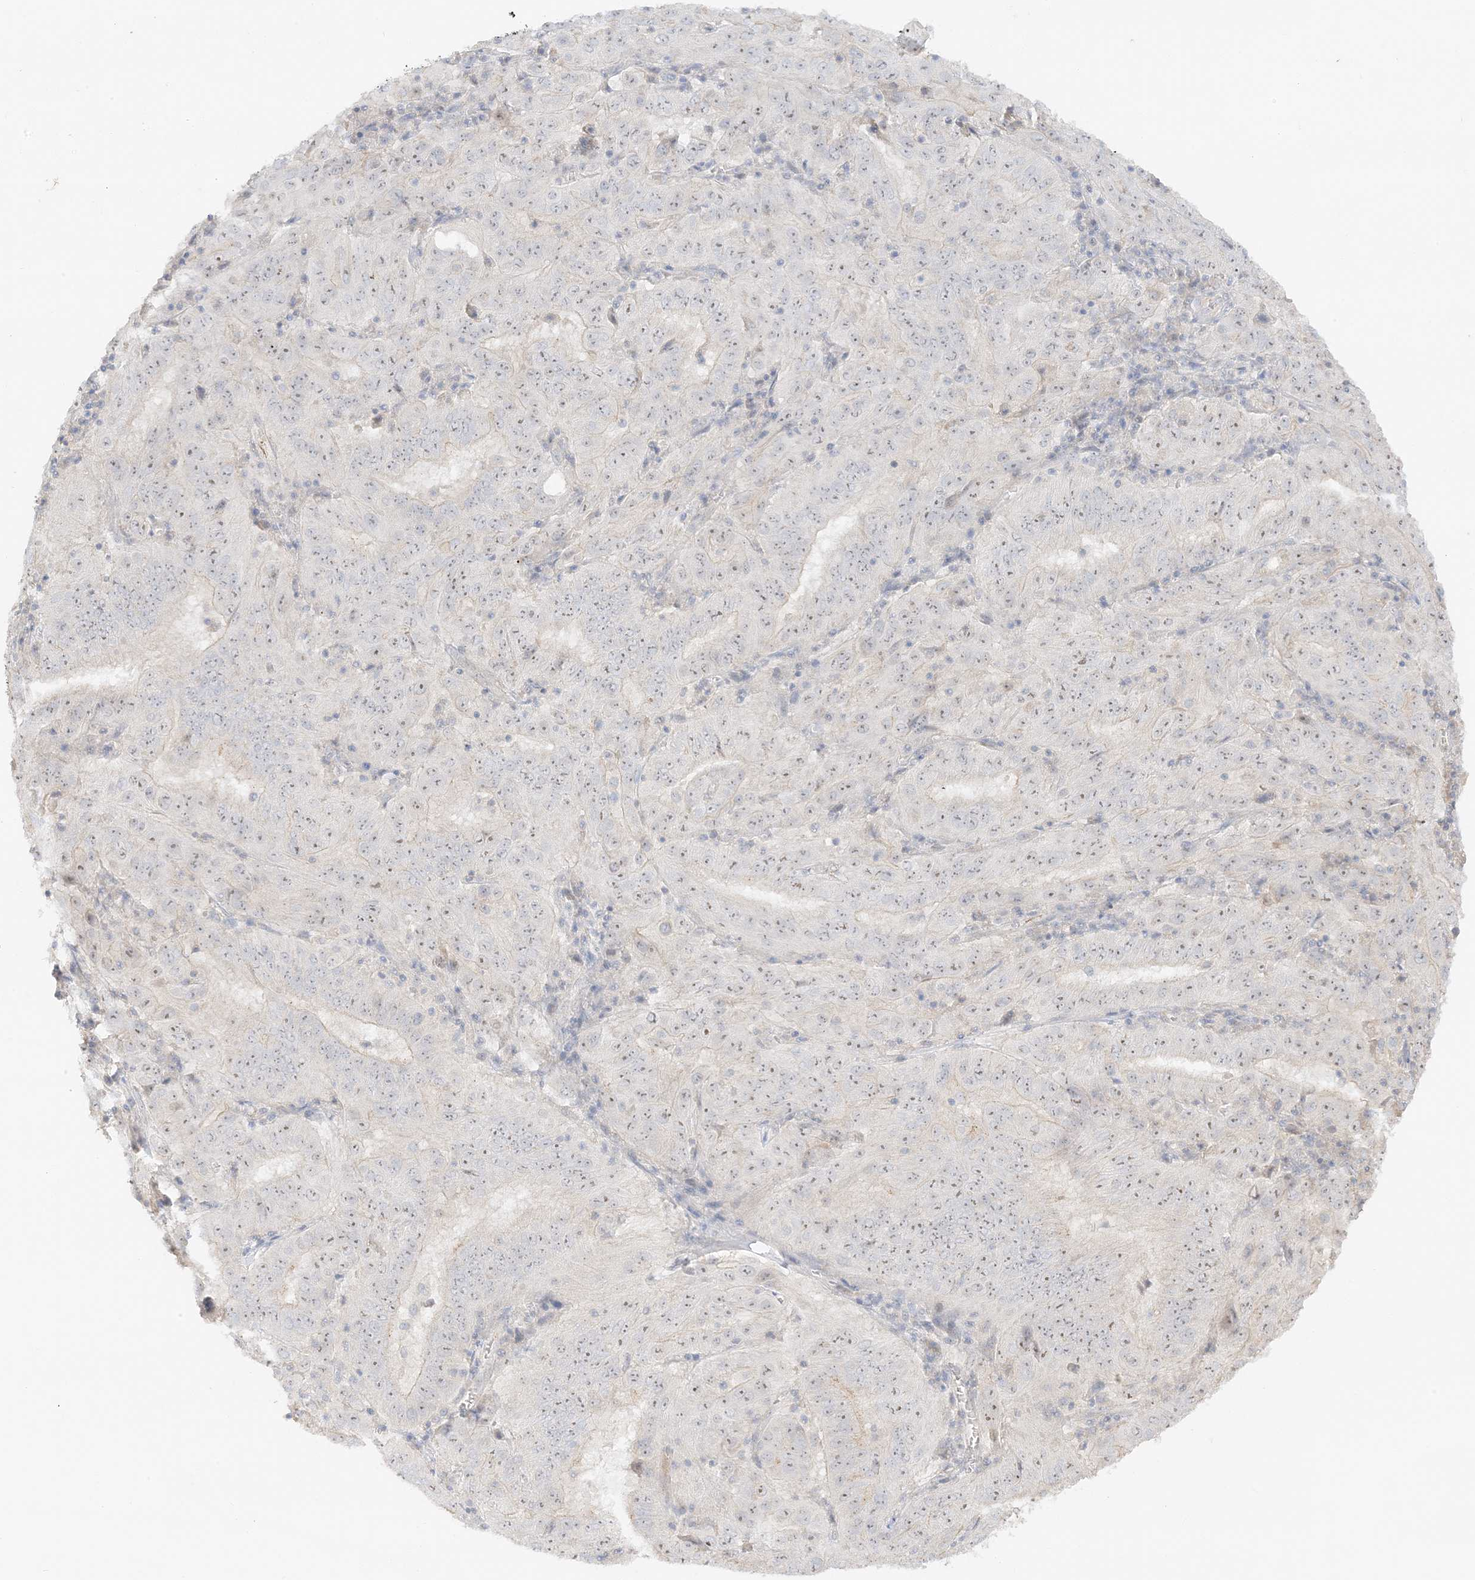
{"staining": {"intensity": "moderate", "quantity": ">75%", "location": "nuclear"}, "tissue": "pancreatic cancer", "cell_type": "Tumor cells", "image_type": "cancer", "snomed": [{"axis": "morphology", "description": "Adenocarcinoma, NOS"}, {"axis": "topography", "description": "Pancreas"}], "caption": "Human pancreatic adenocarcinoma stained for a protein (brown) displays moderate nuclear positive expression in approximately >75% of tumor cells.", "gene": "ETAA1", "patient": {"sex": "male", "age": 63}}